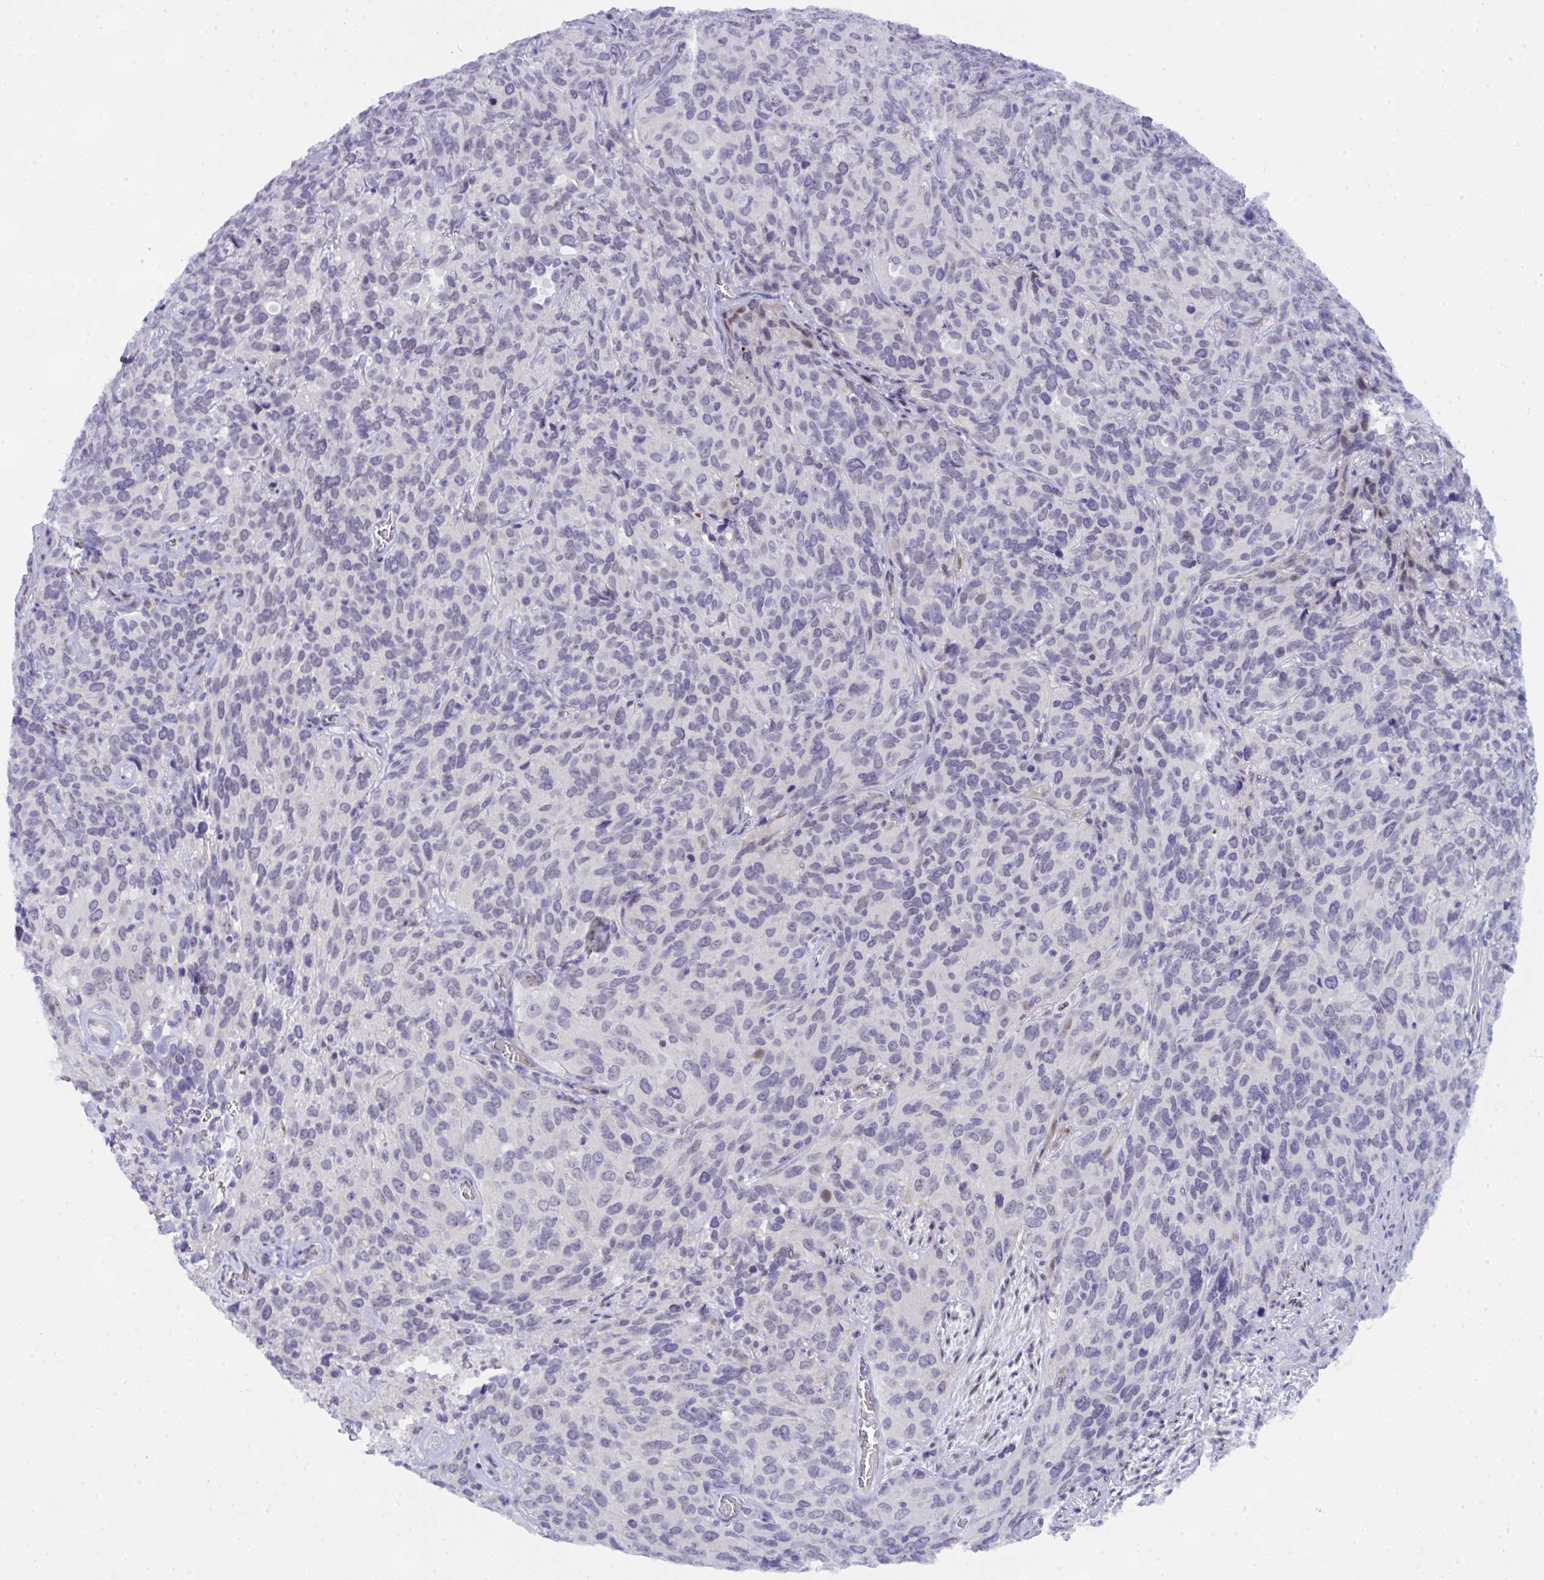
{"staining": {"intensity": "negative", "quantity": "none", "location": "none"}, "tissue": "cervical cancer", "cell_type": "Tumor cells", "image_type": "cancer", "snomed": [{"axis": "morphology", "description": "Squamous cell carcinoma, NOS"}, {"axis": "topography", "description": "Cervix"}], "caption": "Tumor cells show no significant expression in cervical cancer. The staining is performed using DAB (3,3'-diaminobenzidine) brown chromogen with nuclei counter-stained in using hematoxylin.", "gene": "NFXL1", "patient": {"sex": "female", "age": 49}}